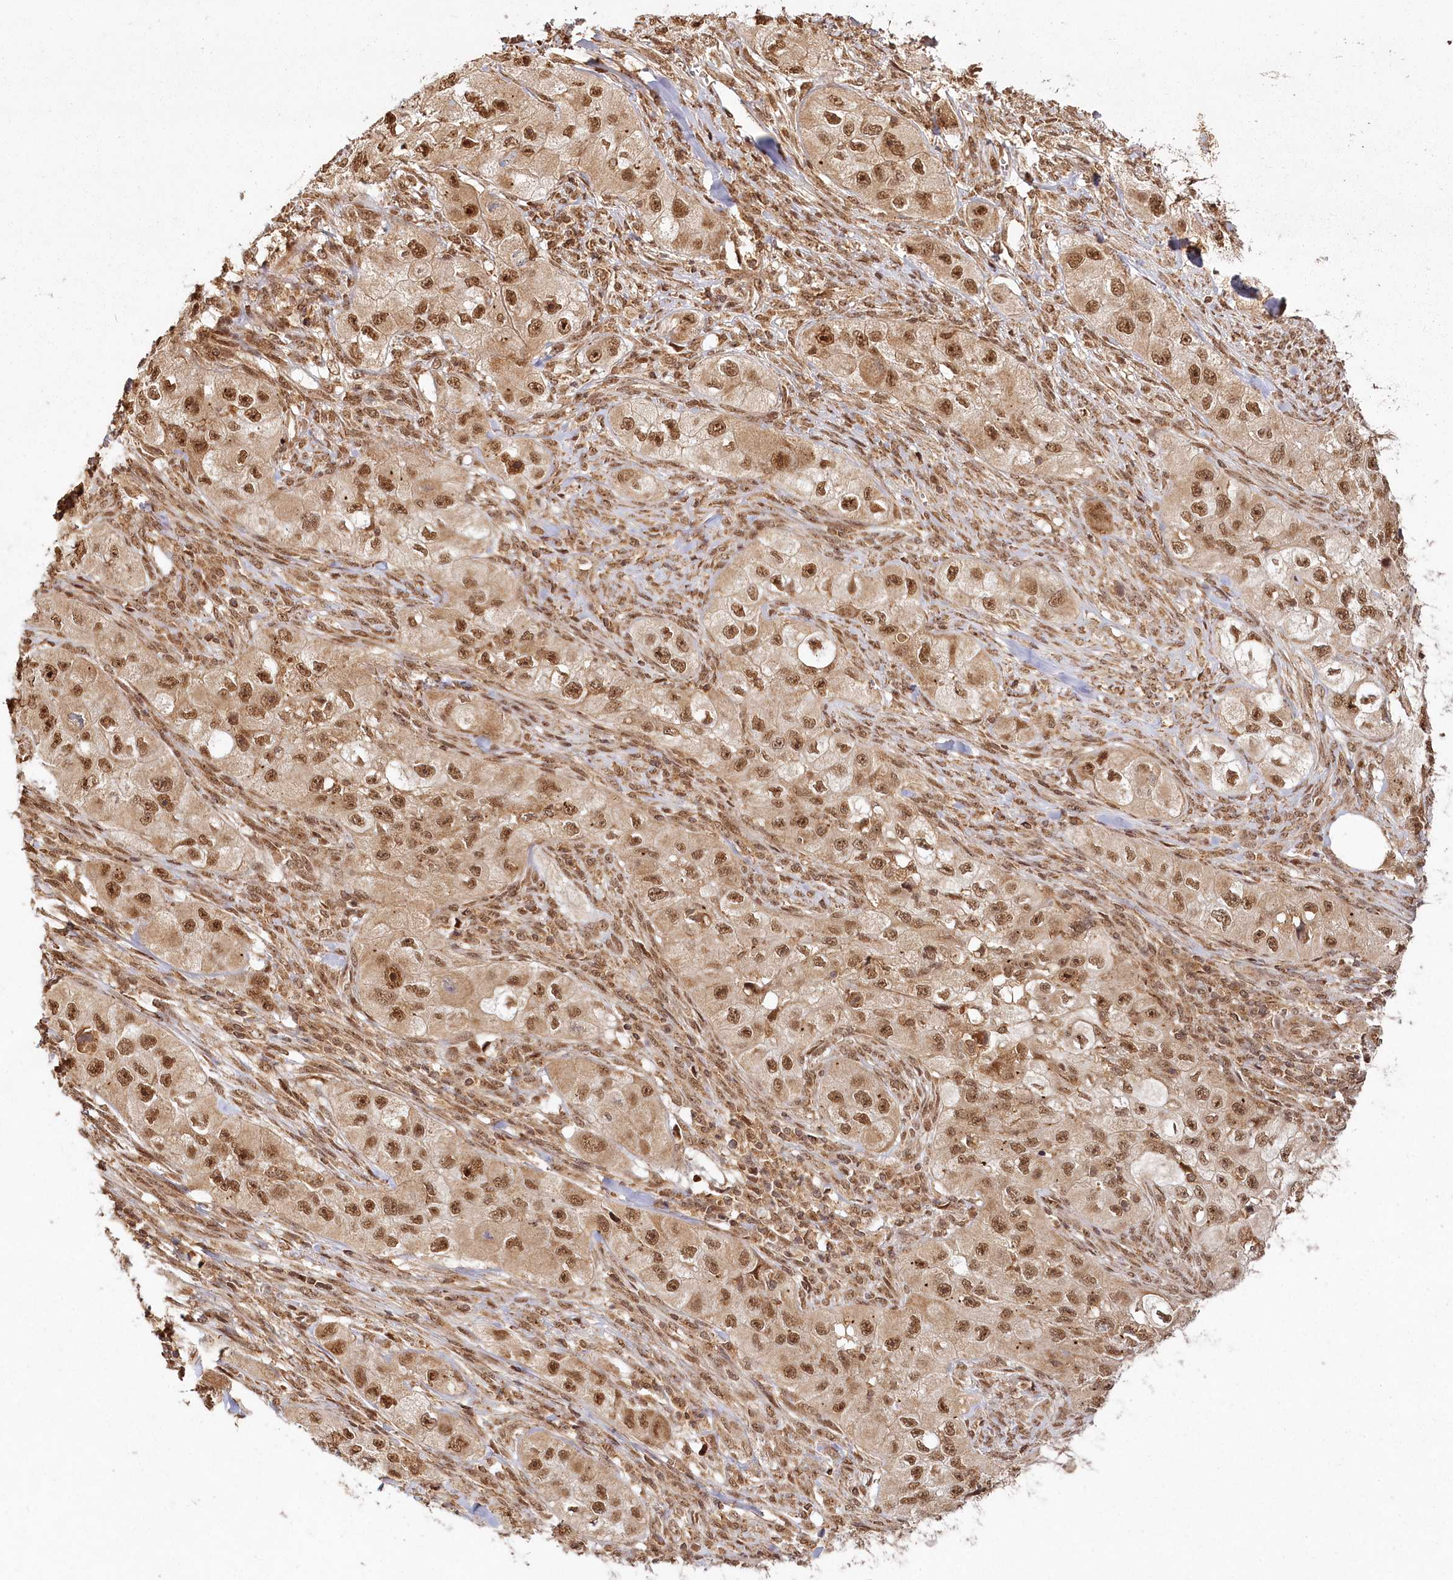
{"staining": {"intensity": "moderate", "quantity": ">75%", "location": "cytoplasmic/membranous,nuclear"}, "tissue": "skin cancer", "cell_type": "Tumor cells", "image_type": "cancer", "snomed": [{"axis": "morphology", "description": "Squamous cell carcinoma, NOS"}, {"axis": "topography", "description": "Skin"}, {"axis": "topography", "description": "Subcutis"}], "caption": "Skin squamous cell carcinoma was stained to show a protein in brown. There is medium levels of moderate cytoplasmic/membranous and nuclear positivity in approximately >75% of tumor cells.", "gene": "MICU1", "patient": {"sex": "male", "age": 73}}